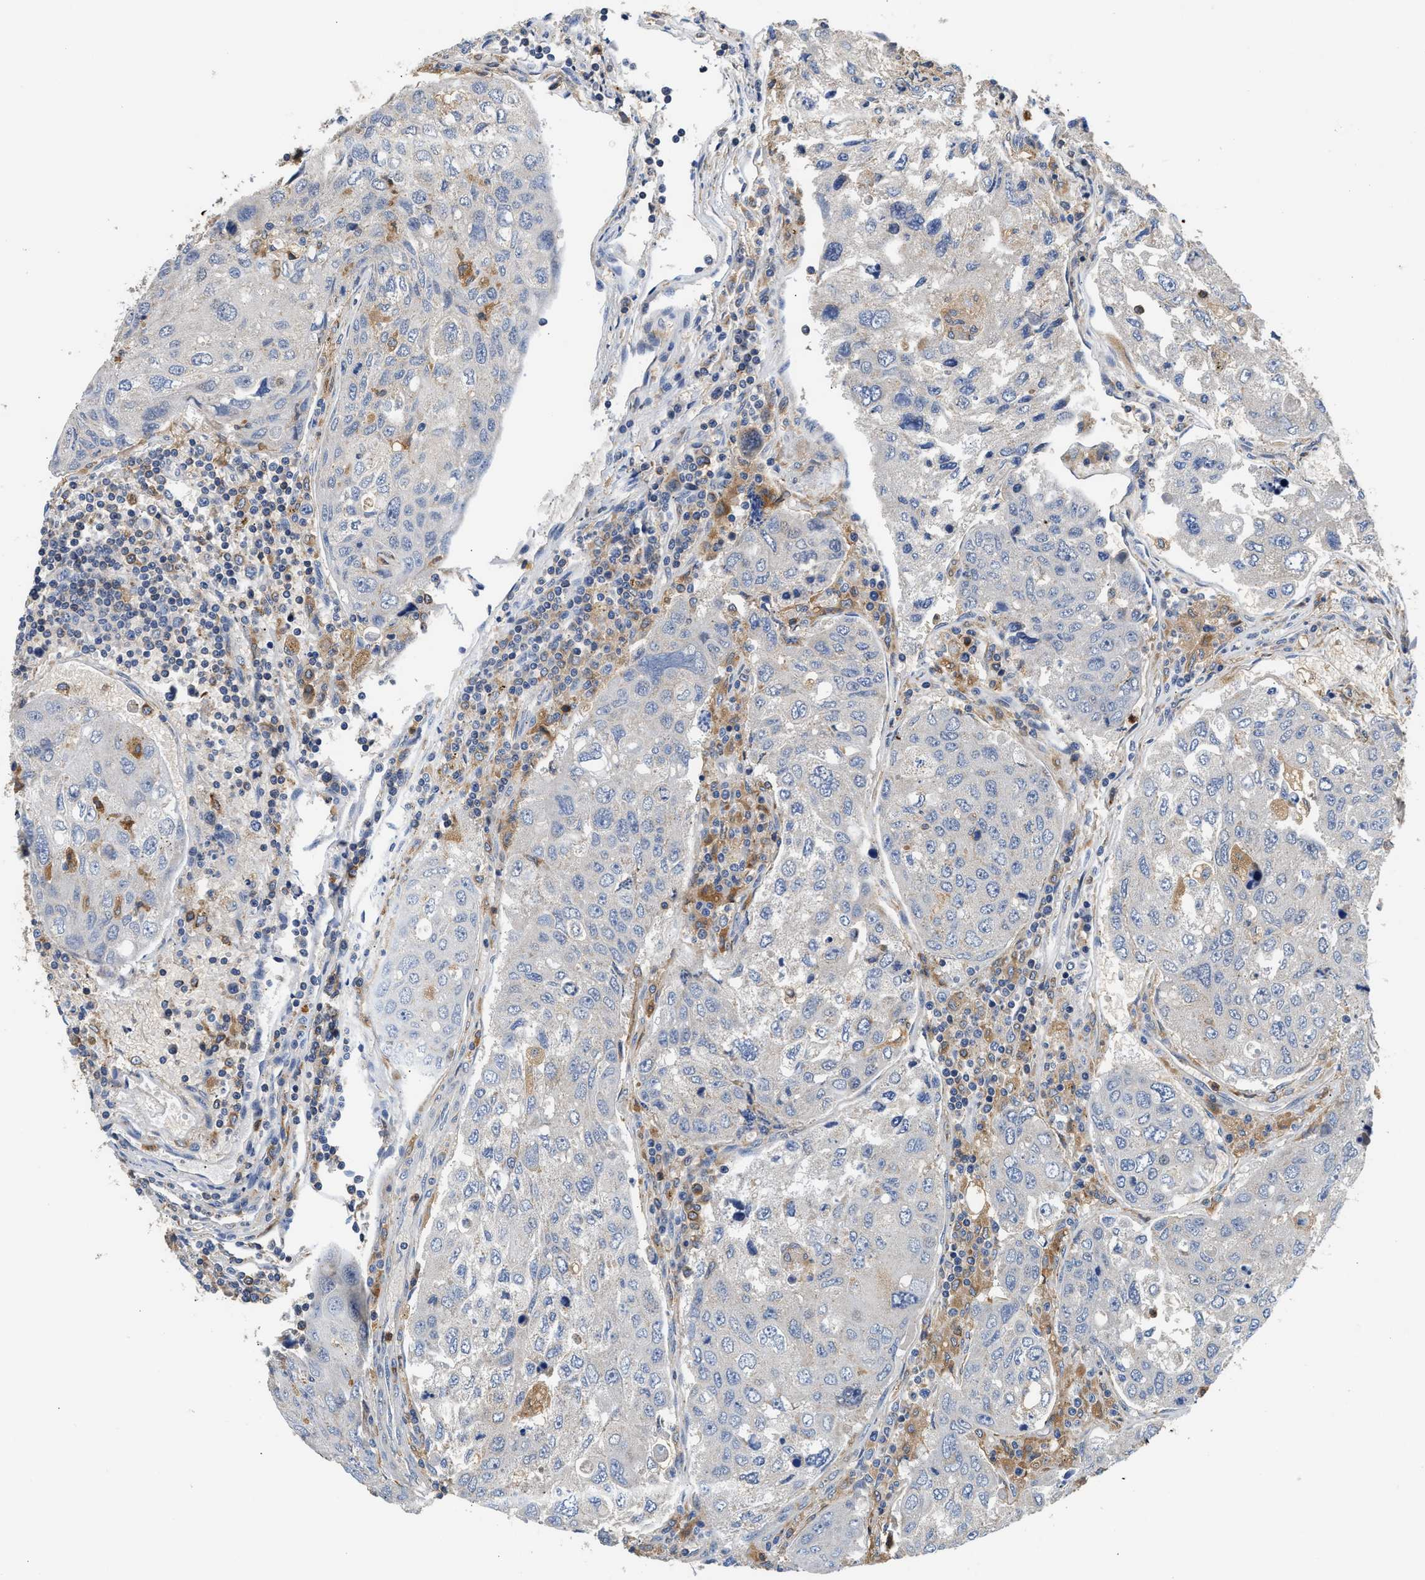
{"staining": {"intensity": "negative", "quantity": "none", "location": "none"}, "tissue": "urothelial cancer", "cell_type": "Tumor cells", "image_type": "cancer", "snomed": [{"axis": "morphology", "description": "Urothelial carcinoma, High grade"}, {"axis": "topography", "description": "Lymph node"}, {"axis": "topography", "description": "Urinary bladder"}], "caption": "Human urothelial cancer stained for a protein using immunohistochemistry (IHC) displays no expression in tumor cells.", "gene": "RAB31", "patient": {"sex": "male", "age": 51}}